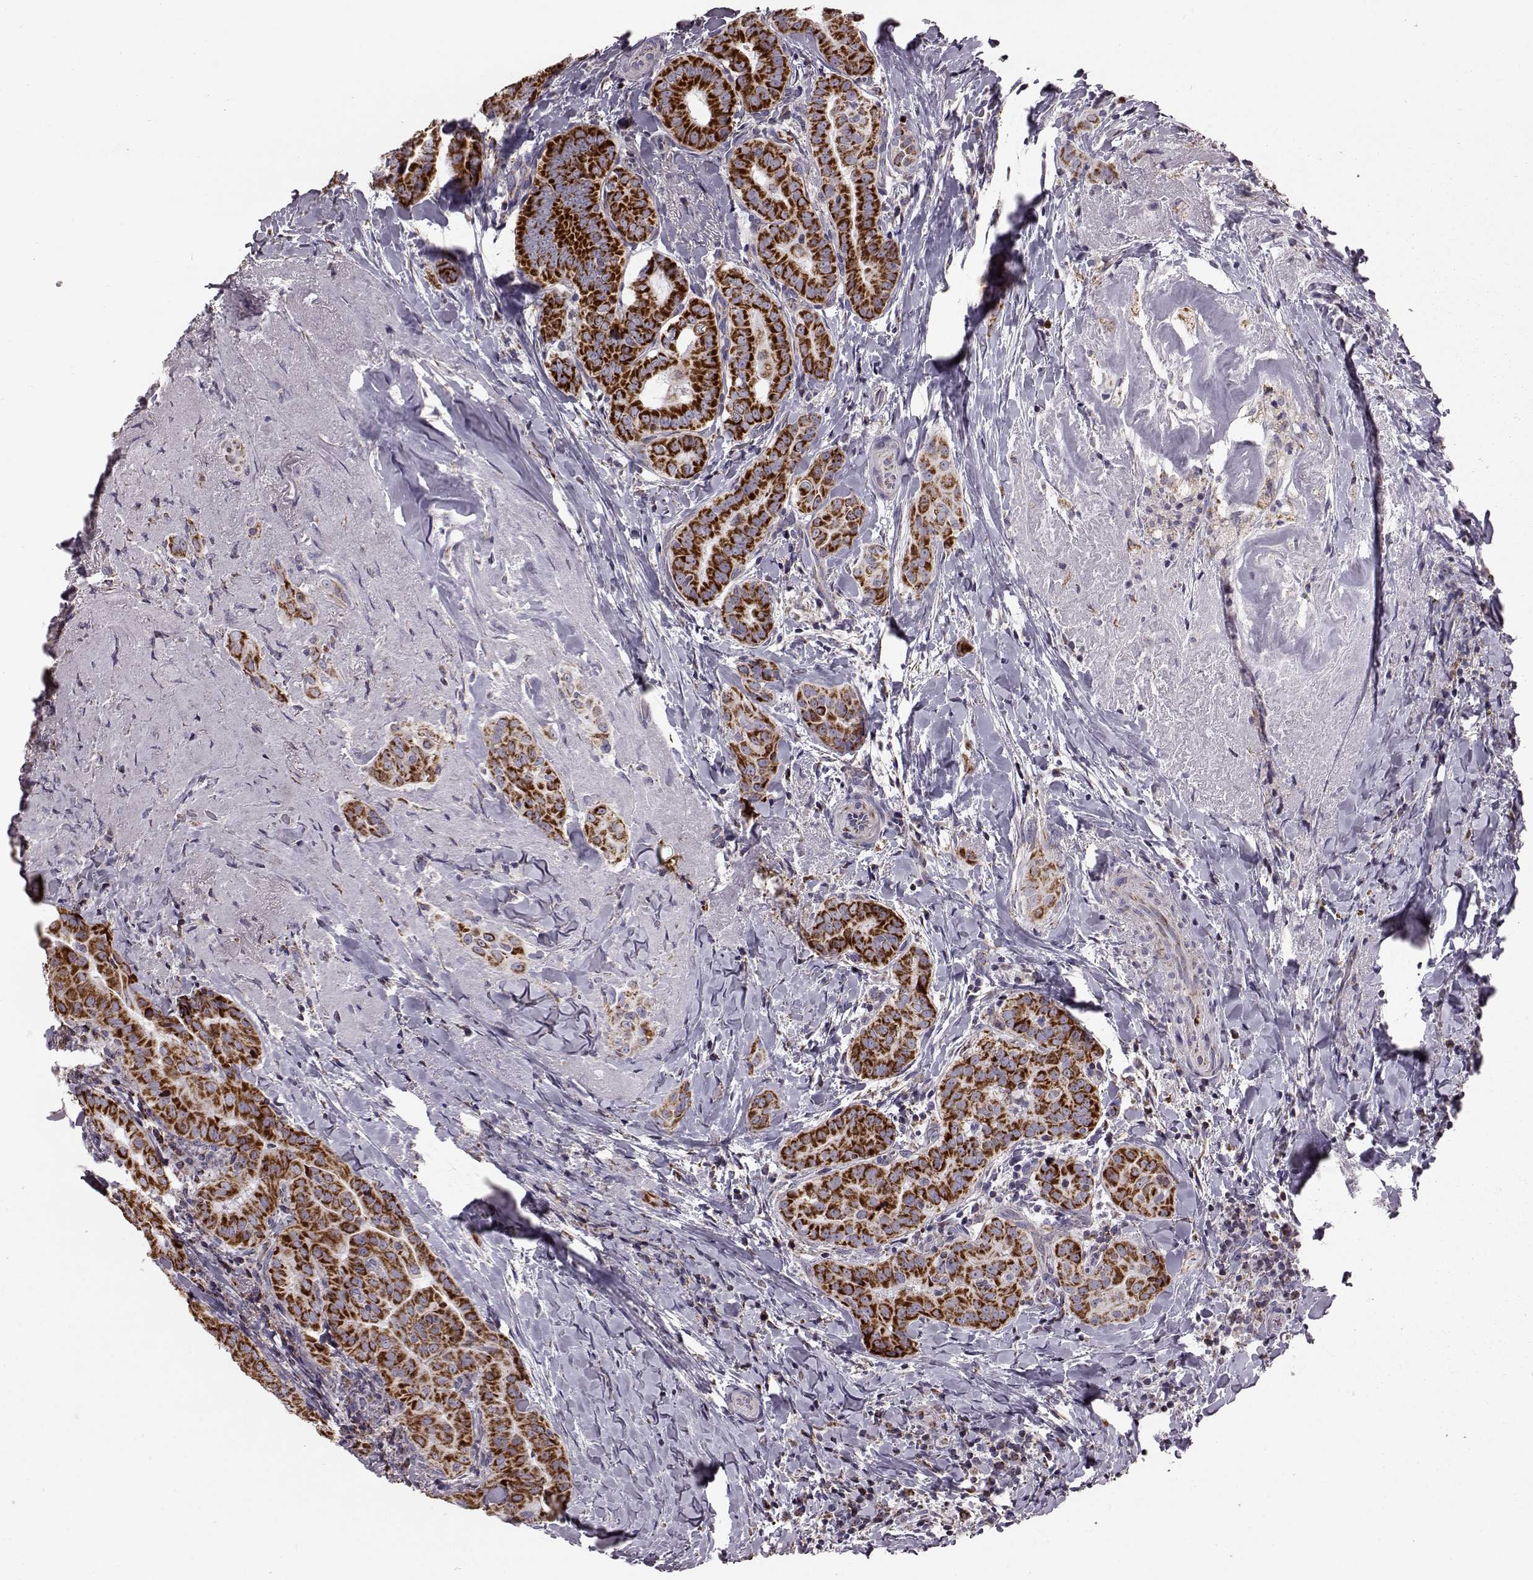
{"staining": {"intensity": "strong", "quantity": ">75%", "location": "cytoplasmic/membranous"}, "tissue": "thyroid cancer", "cell_type": "Tumor cells", "image_type": "cancer", "snomed": [{"axis": "morphology", "description": "Papillary adenocarcinoma, NOS"}, {"axis": "morphology", "description": "Papillary adenoma metastatic"}, {"axis": "topography", "description": "Thyroid gland"}], "caption": "About >75% of tumor cells in human thyroid cancer (papillary adenoma metastatic) exhibit strong cytoplasmic/membranous protein positivity as visualized by brown immunohistochemical staining.", "gene": "ATP5MF", "patient": {"sex": "female", "age": 50}}